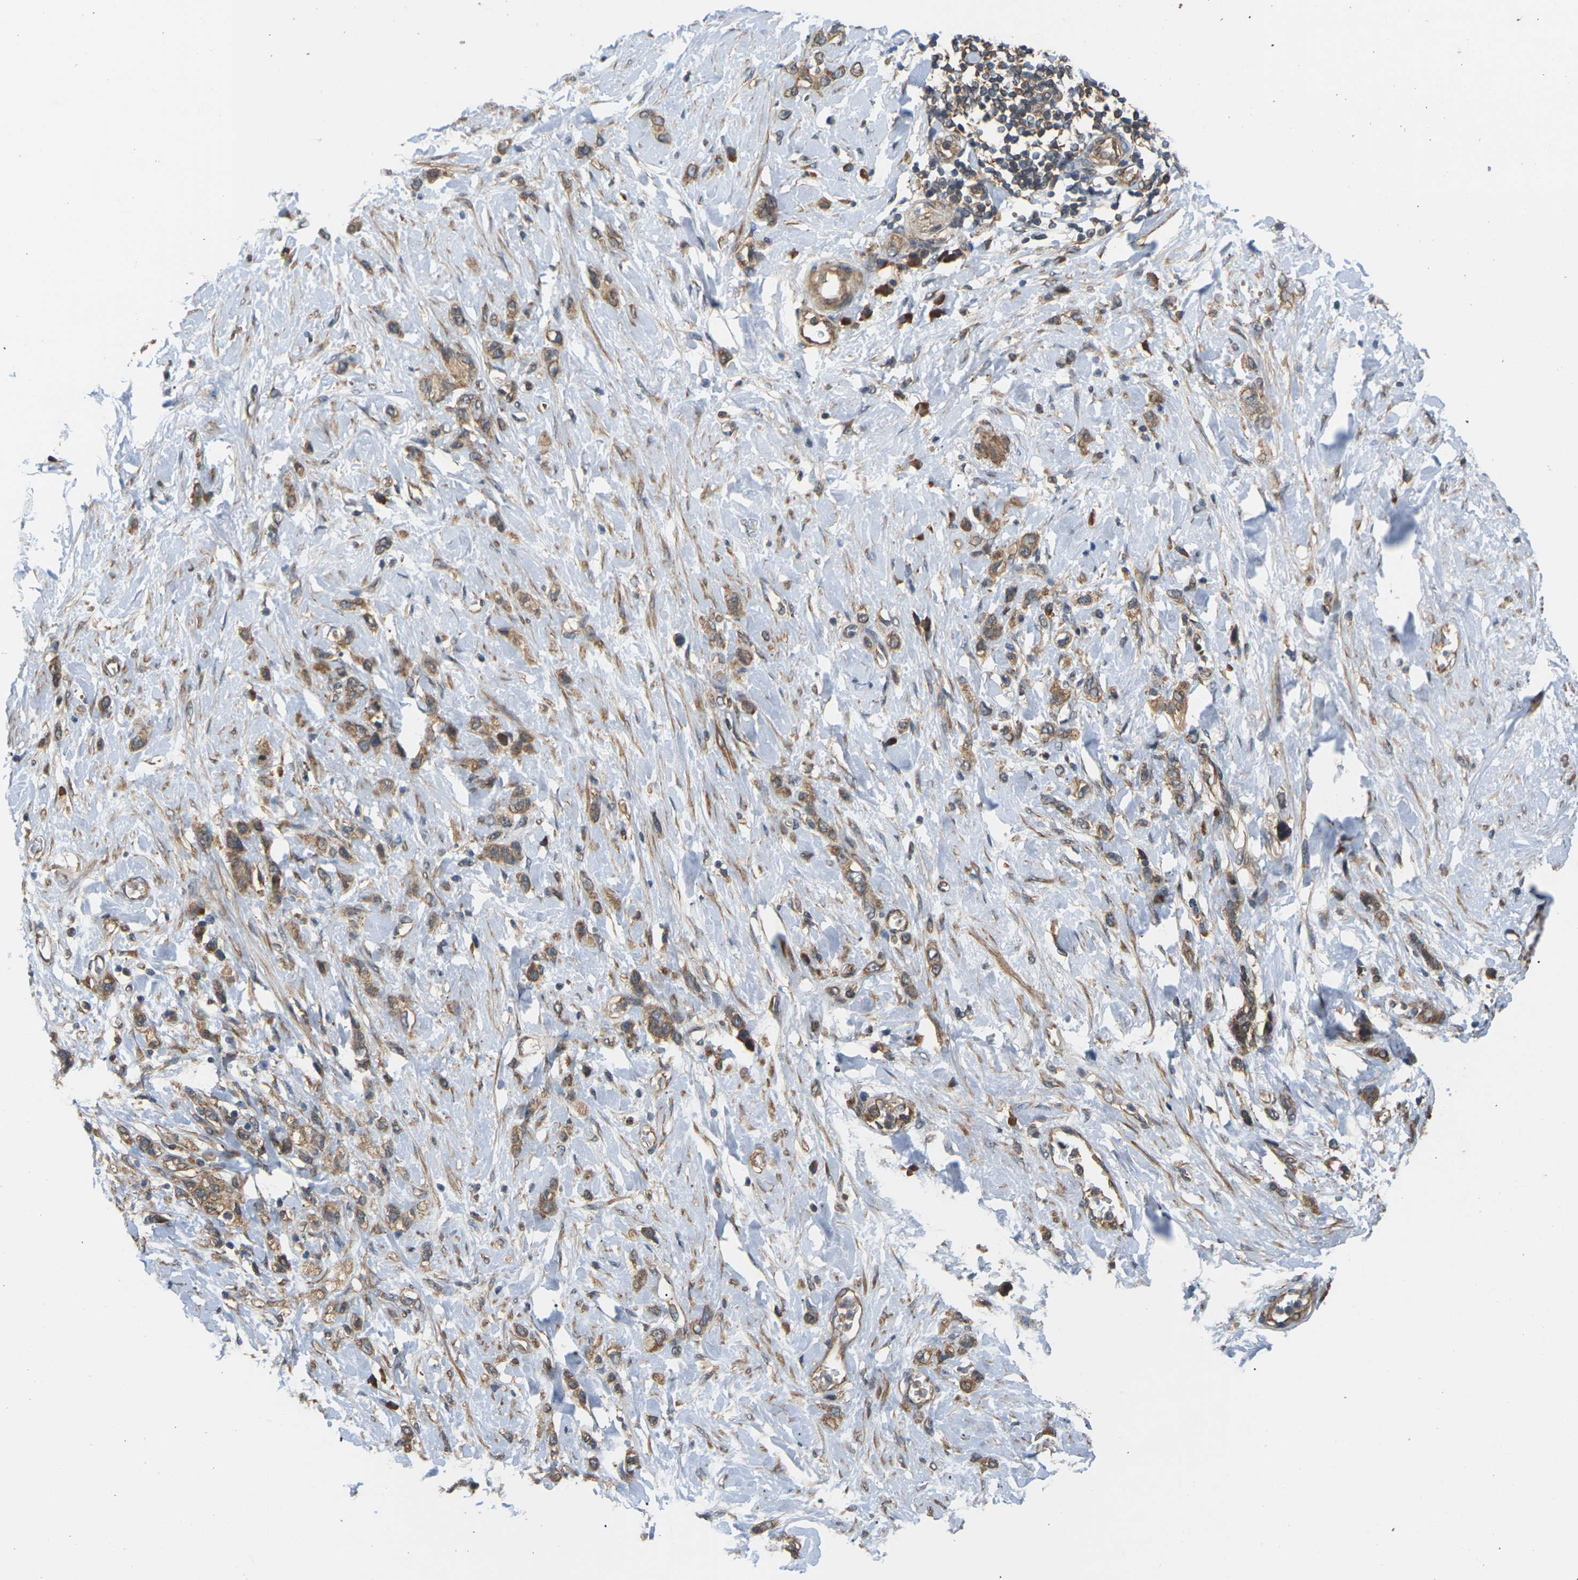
{"staining": {"intensity": "moderate", "quantity": ">75%", "location": "cytoplasmic/membranous"}, "tissue": "stomach cancer", "cell_type": "Tumor cells", "image_type": "cancer", "snomed": [{"axis": "morphology", "description": "Adenocarcinoma, NOS"}, {"axis": "morphology", "description": "Adenocarcinoma, High grade"}, {"axis": "topography", "description": "Stomach, upper"}, {"axis": "topography", "description": "Stomach, lower"}], "caption": "This micrograph demonstrates immunohistochemistry staining of human adenocarcinoma (stomach), with medium moderate cytoplasmic/membranous staining in about >75% of tumor cells.", "gene": "NRAS", "patient": {"sex": "female", "age": 65}}